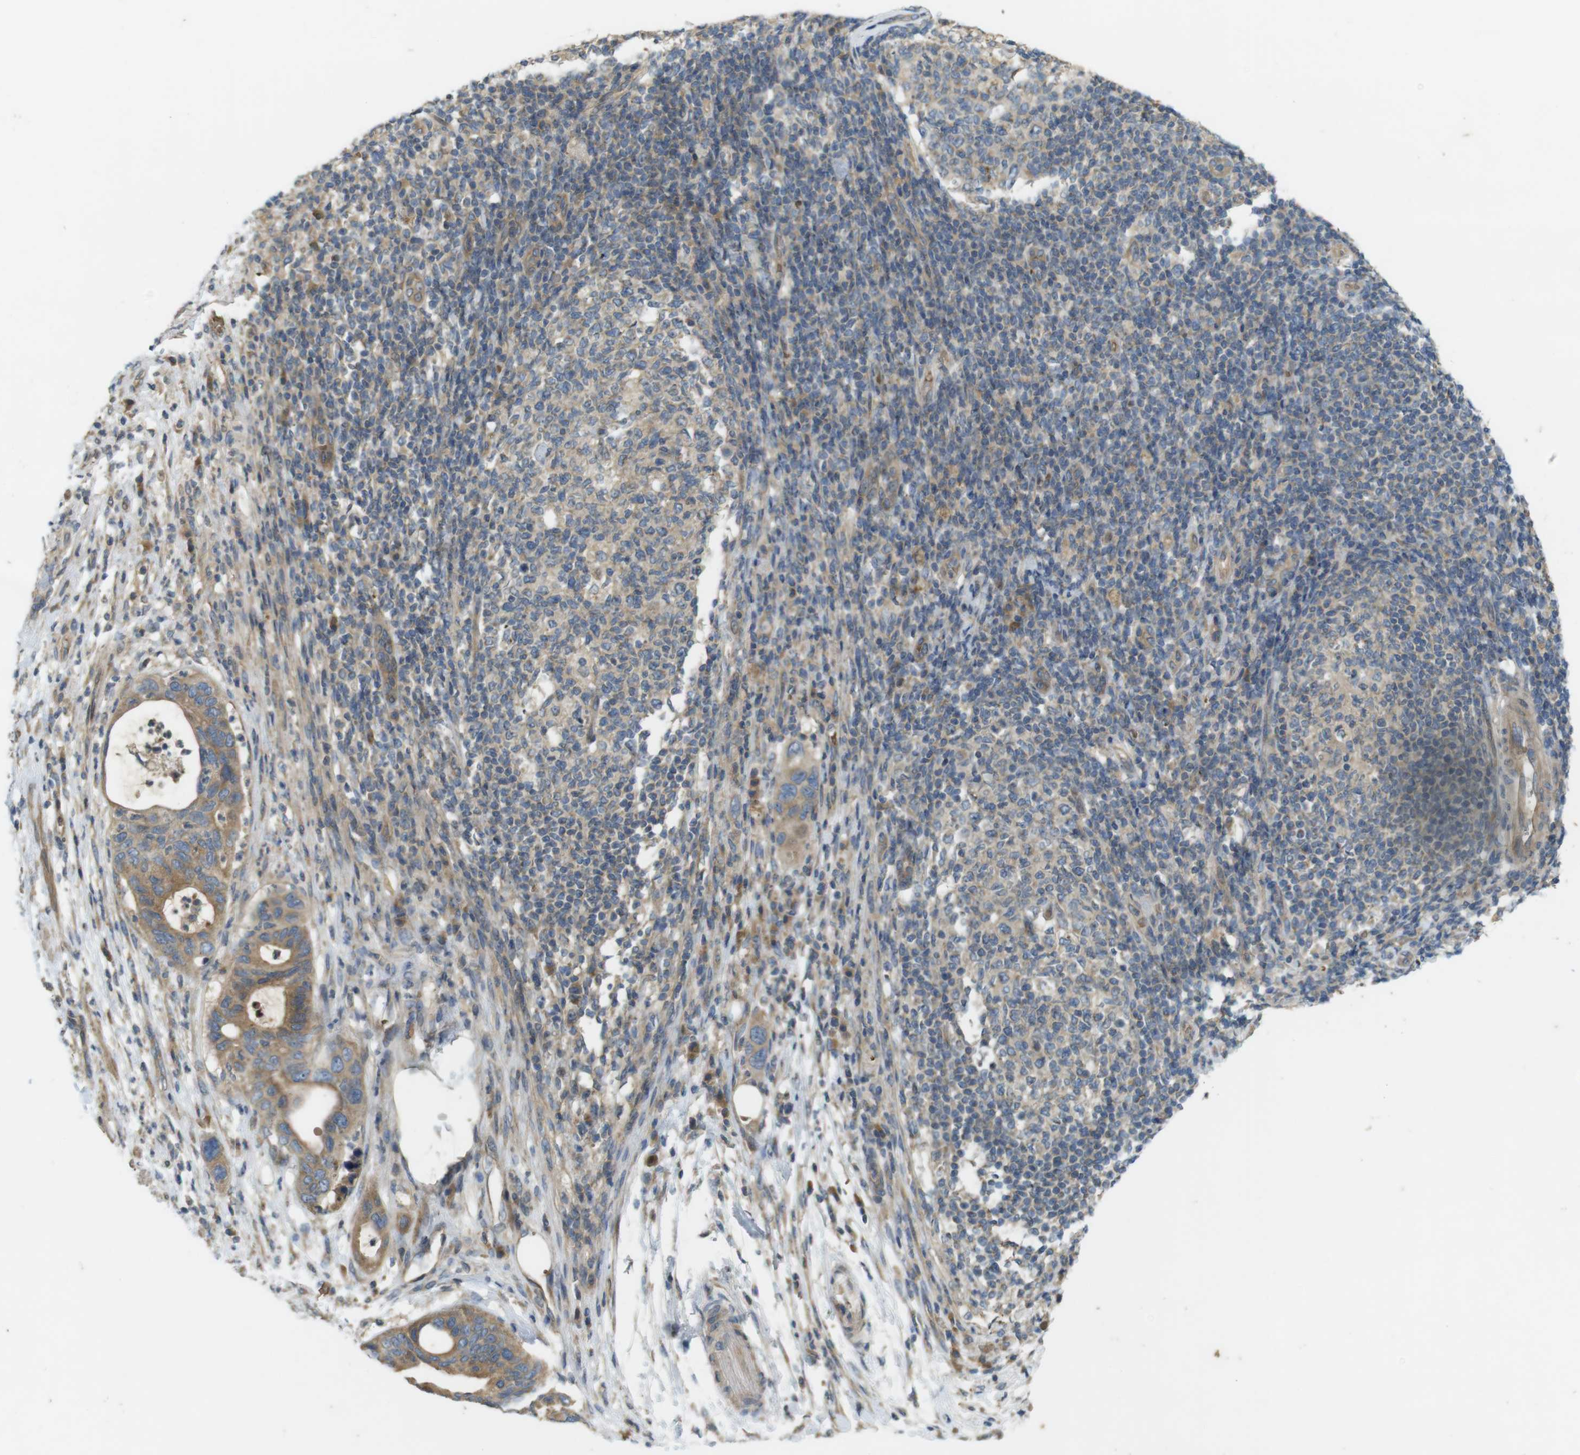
{"staining": {"intensity": "moderate", "quantity": ">75%", "location": "cytoplasmic/membranous"}, "tissue": "pancreatic cancer", "cell_type": "Tumor cells", "image_type": "cancer", "snomed": [{"axis": "morphology", "description": "Adenocarcinoma, NOS"}, {"axis": "topography", "description": "Pancreas"}], "caption": "Protein staining of adenocarcinoma (pancreatic) tissue reveals moderate cytoplasmic/membranous positivity in approximately >75% of tumor cells.", "gene": "CLTC", "patient": {"sex": "female", "age": 71}}